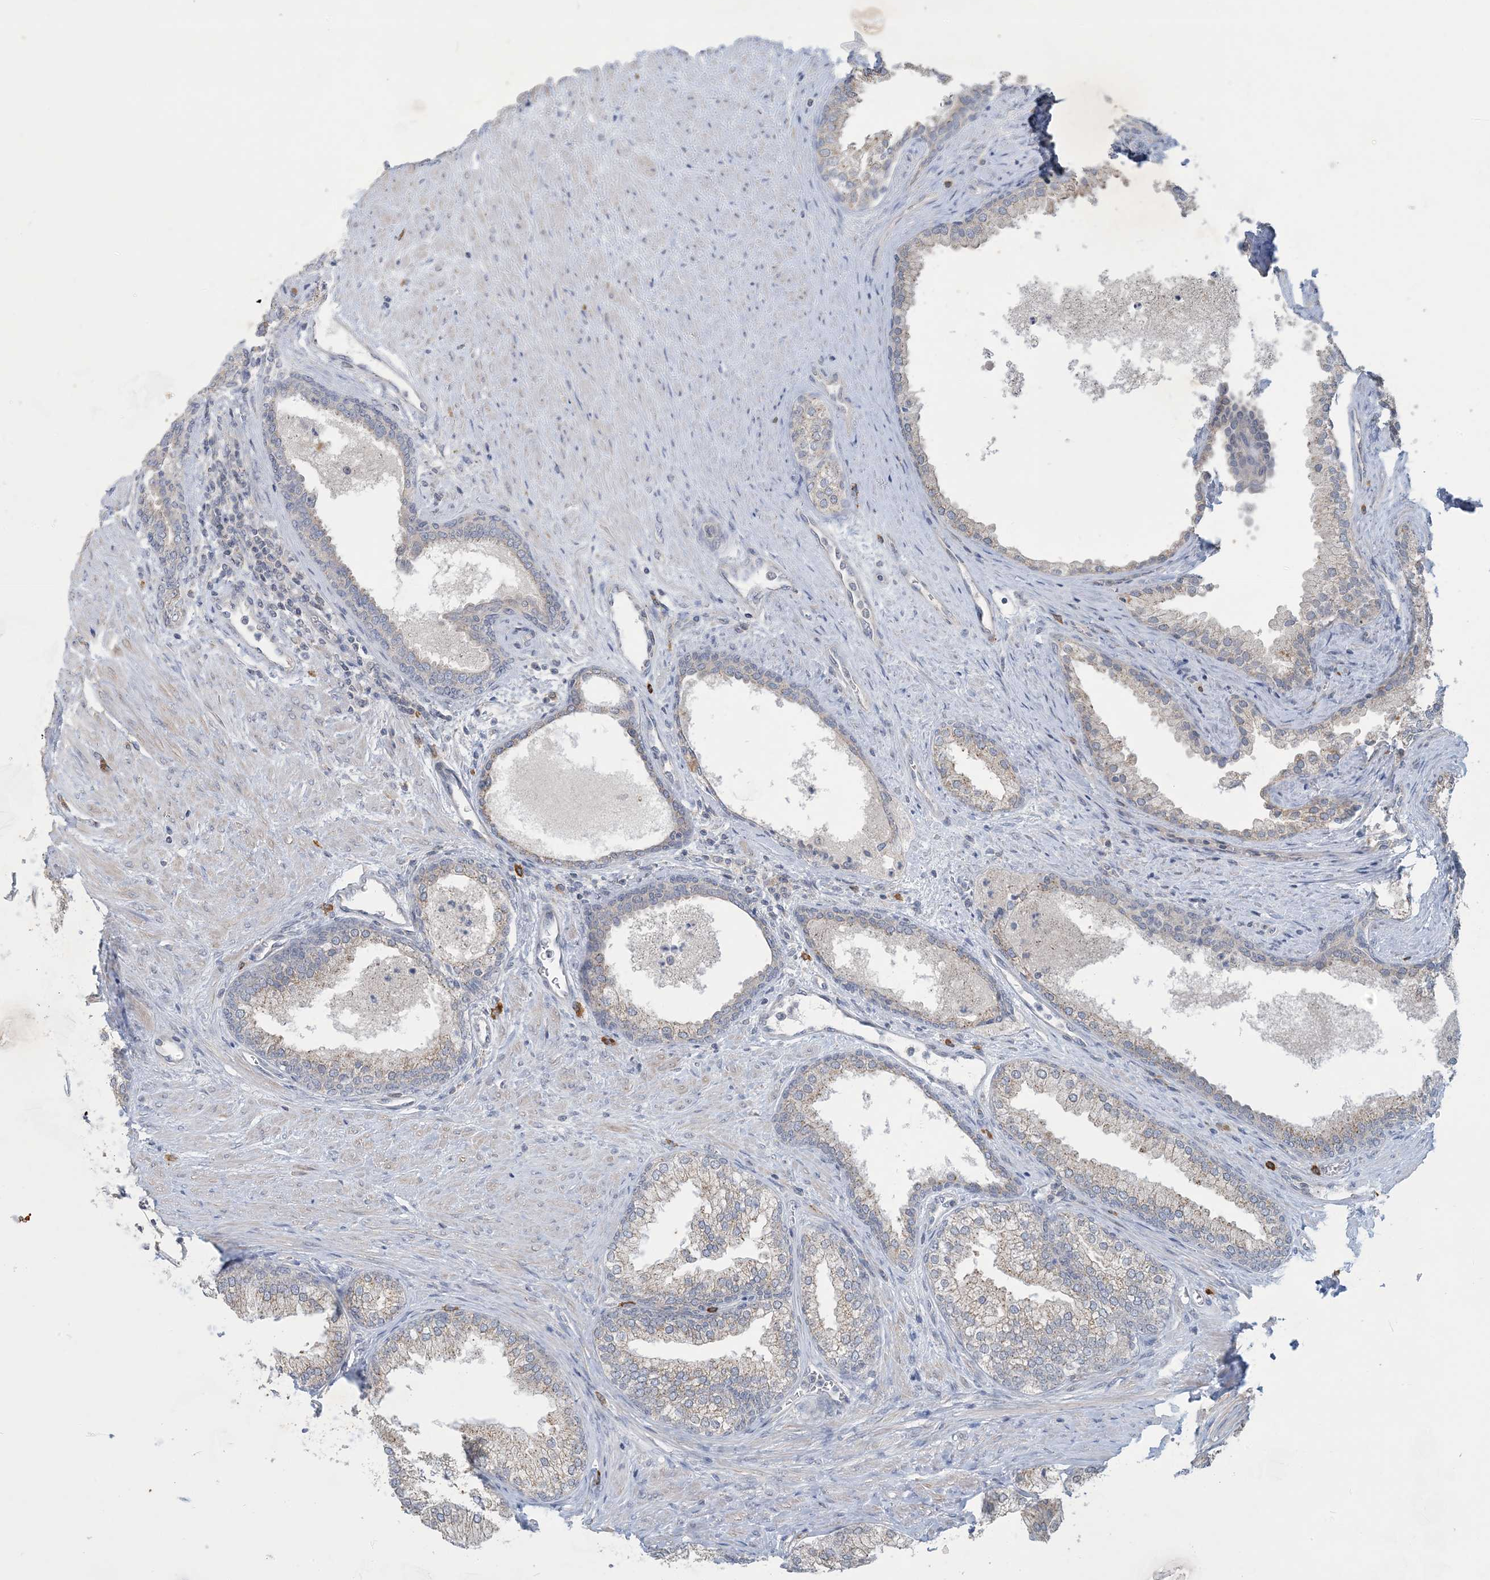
{"staining": {"intensity": "weak", "quantity": ">75%", "location": "cytoplasmic/membranous"}, "tissue": "prostate", "cell_type": "Glandular cells", "image_type": "normal", "snomed": [{"axis": "morphology", "description": "Normal tissue, NOS"}, {"axis": "topography", "description": "Prostate"}], "caption": "Immunohistochemical staining of unremarkable human prostate displays low levels of weak cytoplasmic/membranous expression in about >75% of glandular cells. The protein is shown in brown color, while the nuclei are stained blue.", "gene": "CCDC14", "patient": {"sex": "male", "age": 76}}